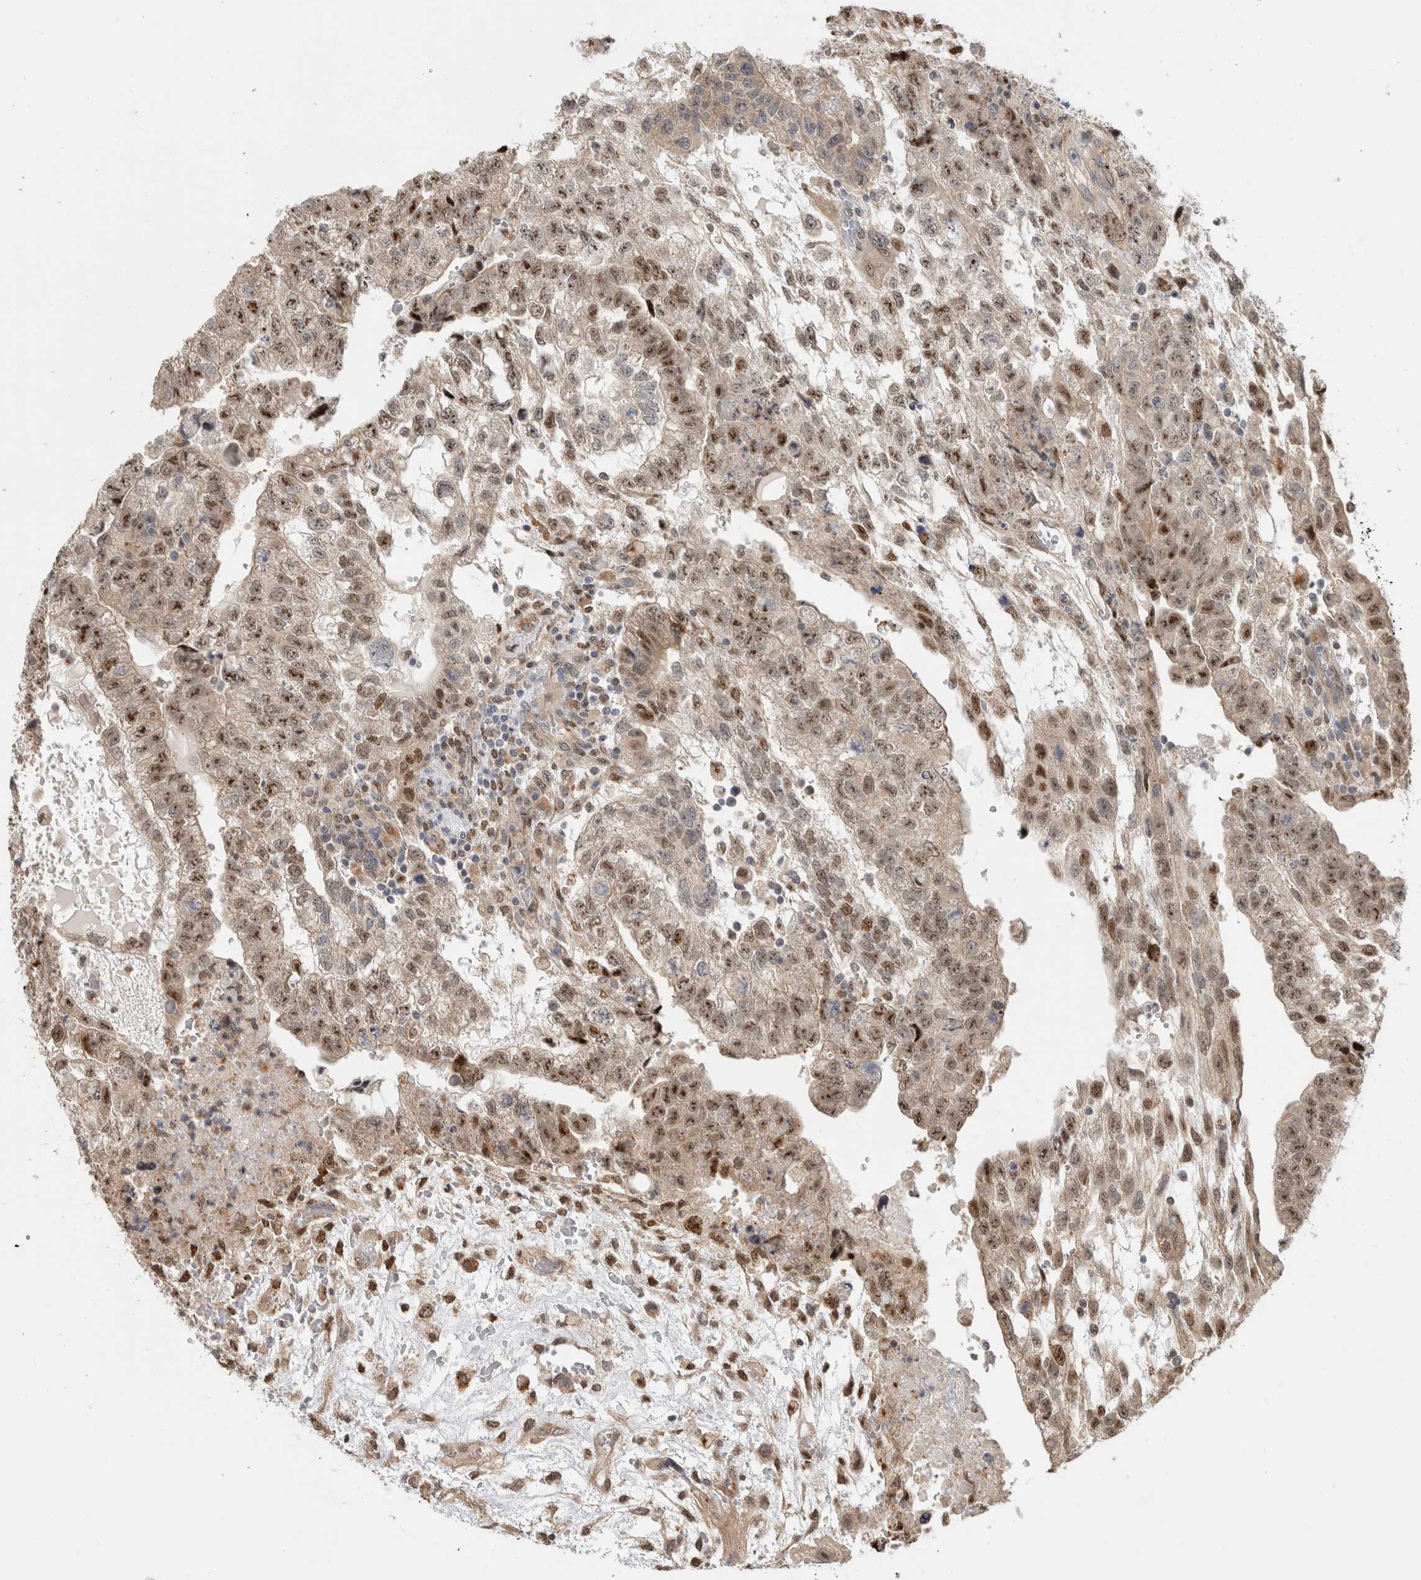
{"staining": {"intensity": "strong", "quantity": ">75%", "location": "nuclear"}, "tissue": "testis cancer", "cell_type": "Tumor cells", "image_type": "cancer", "snomed": [{"axis": "morphology", "description": "Carcinoma, Embryonal, NOS"}, {"axis": "topography", "description": "Testis"}], "caption": "DAB (3,3'-diaminobenzidine) immunohistochemical staining of testis cancer (embryonal carcinoma) displays strong nuclear protein staining in approximately >75% of tumor cells.", "gene": "NAB2", "patient": {"sex": "male", "age": 36}}